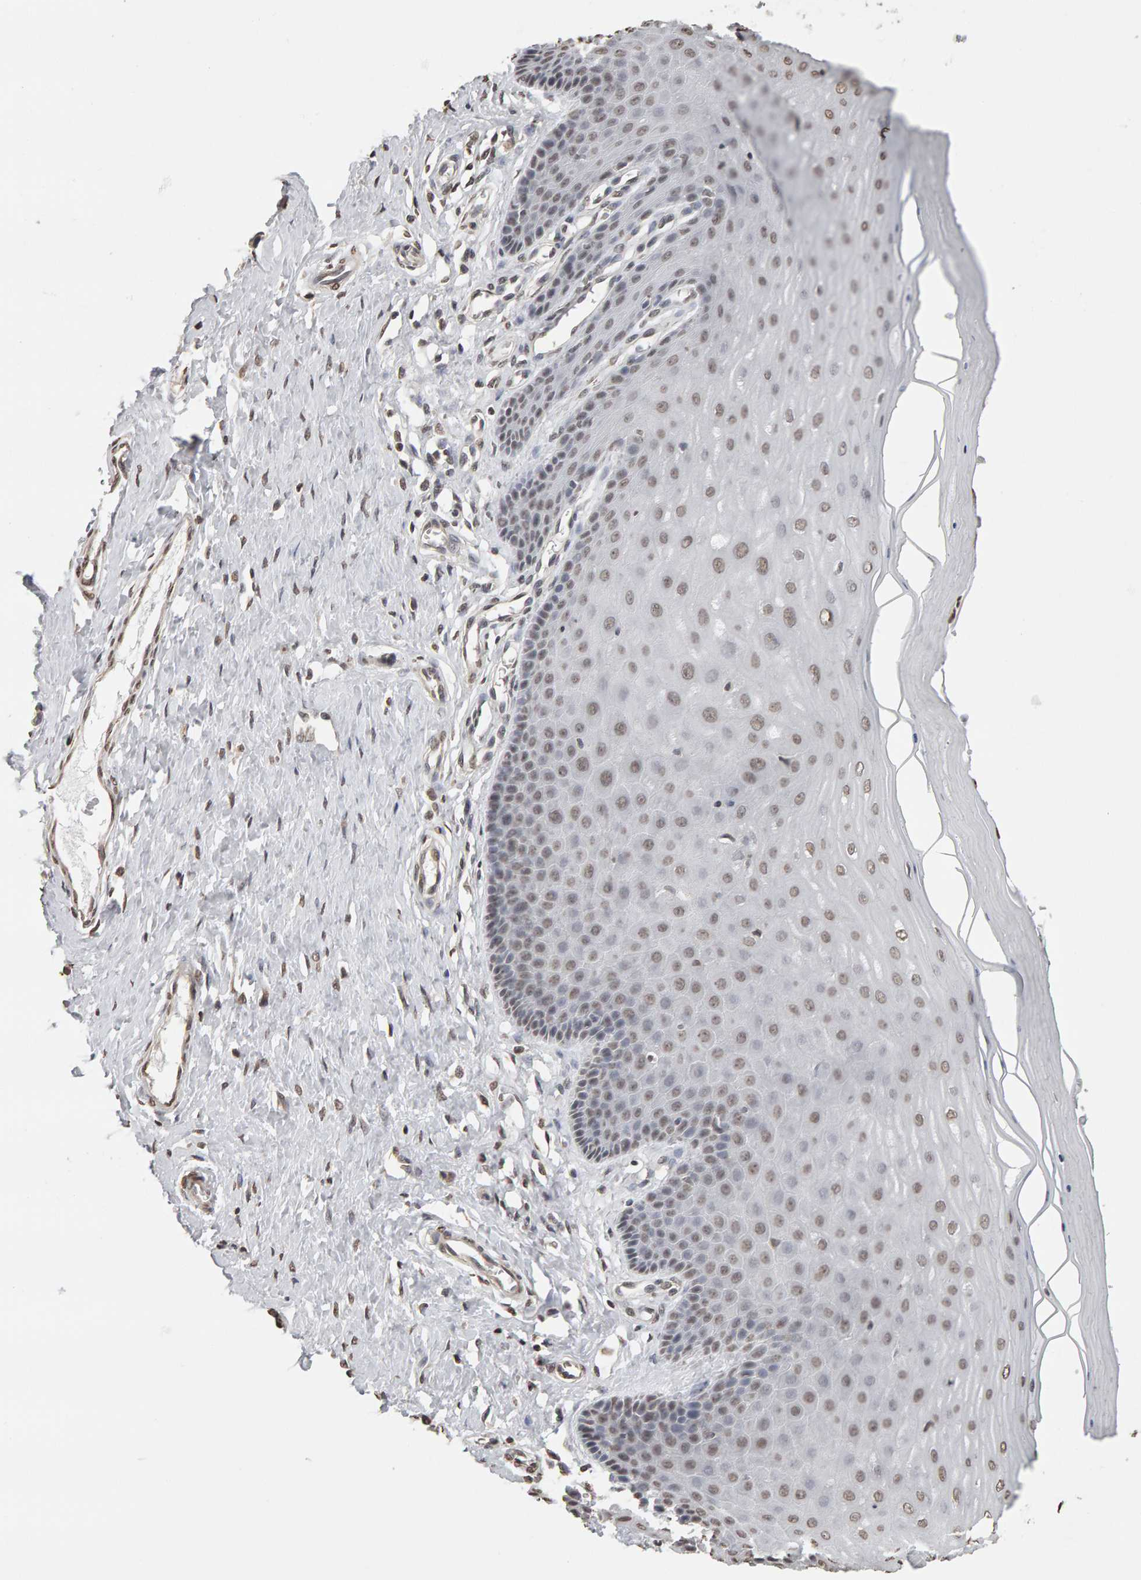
{"staining": {"intensity": "moderate", "quantity": ">75%", "location": "nuclear"}, "tissue": "cervix", "cell_type": "Glandular cells", "image_type": "normal", "snomed": [{"axis": "morphology", "description": "Normal tissue, NOS"}, {"axis": "topography", "description": "Cervix"}], "caption": "There is medium levels of moderate nuclear staining in glandular cells of benign cervix, as demonstrated by immunohistochemical staining (brown color).", "gene": "AFF4", "patient": {"sex": "female", "age": 55}}